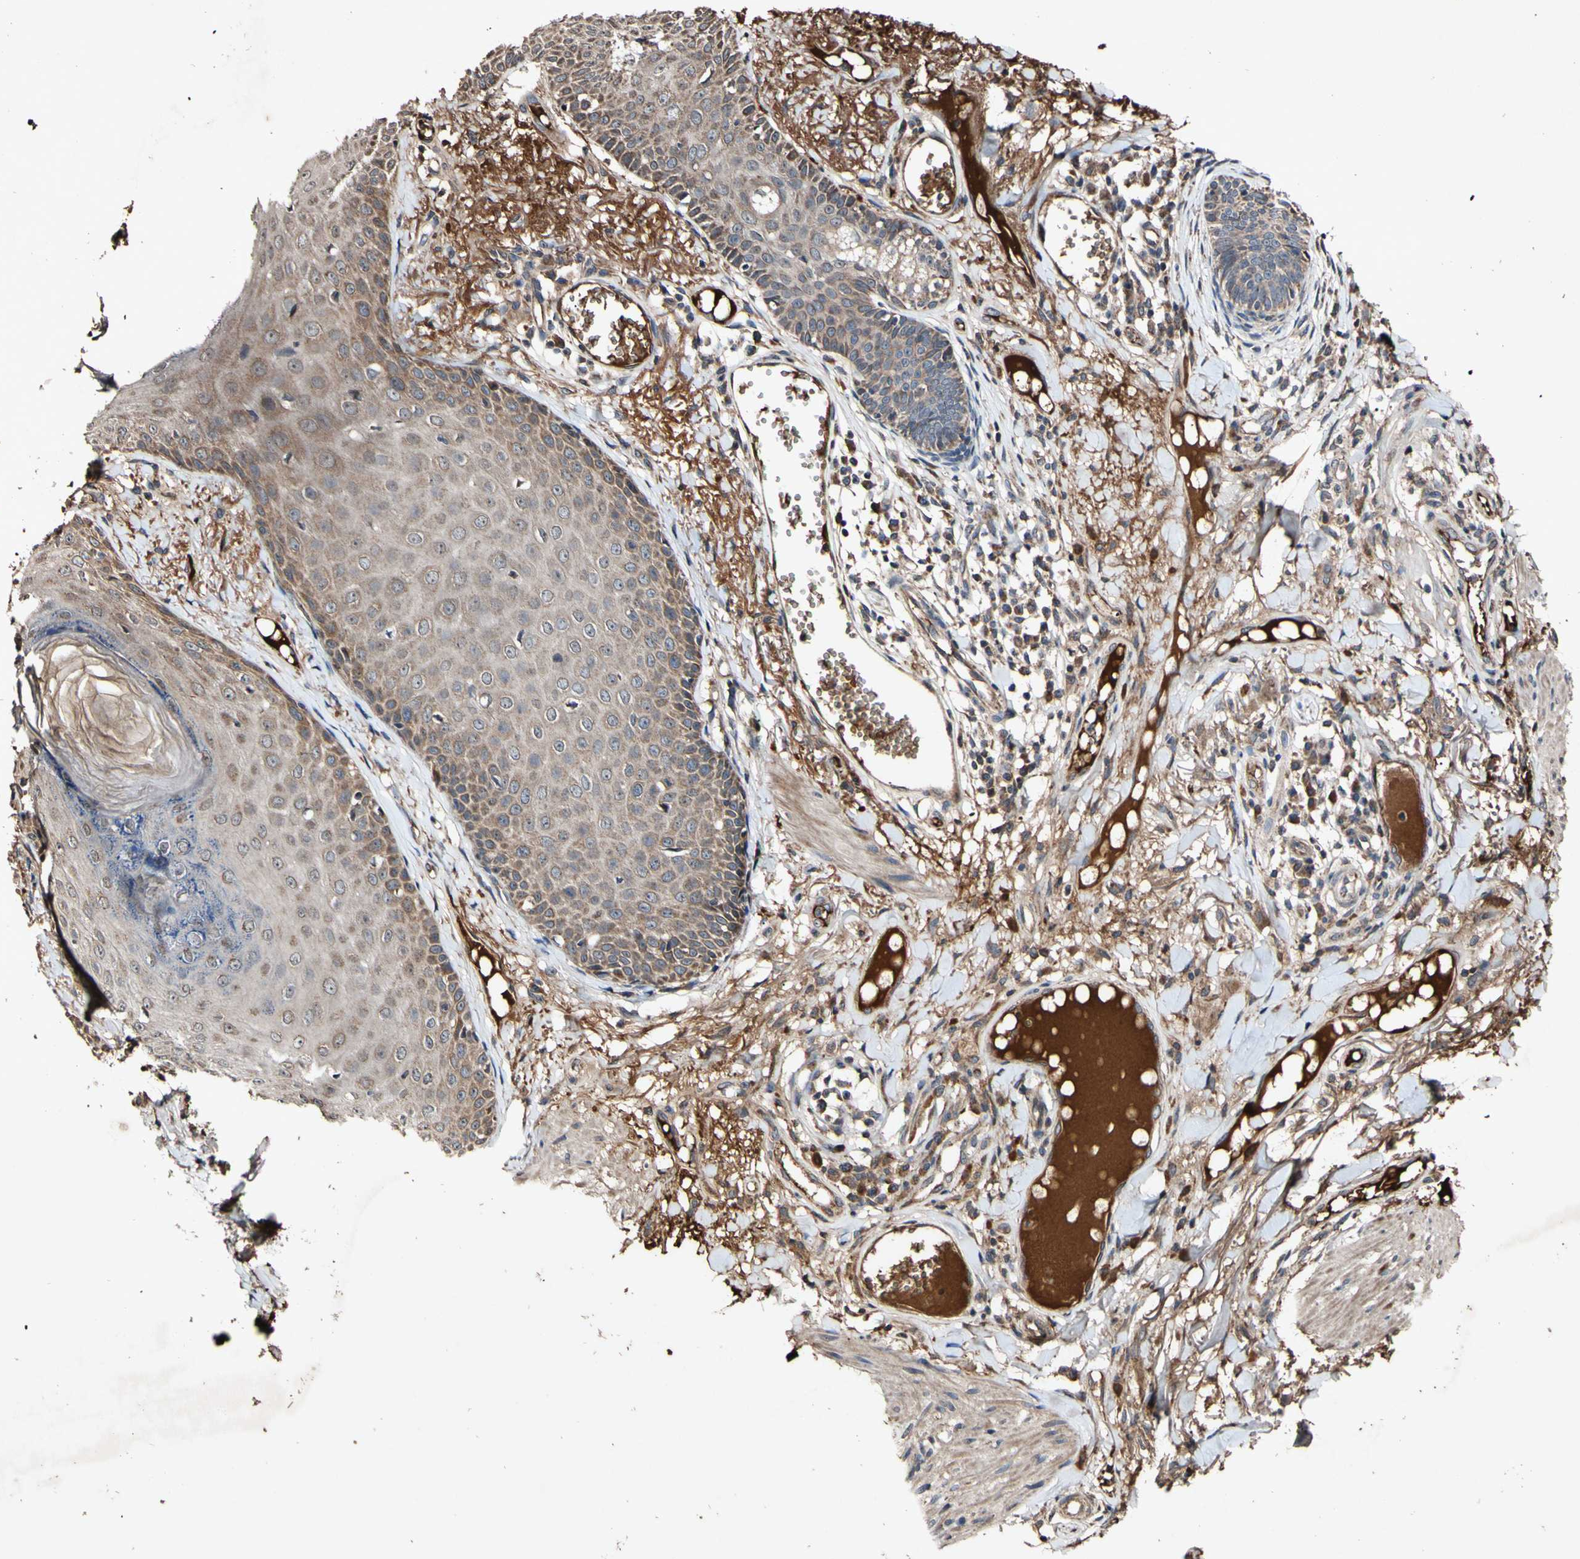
{"staining": {"intensity": "moderate", "quantity": ">75%", "location": "cytoplasmic/membranous"}, "tissue": "skin cancer", "cell_type": "Tumor cells", "image_type": "cancer", "snomed": [{"axis": "morphology", "description": "Normal tissue, NOS"}, {"axis": "morphology", "description": "Basal cell carcinoma"}, {"axis": "topography", "description": "Skin"}], "caption": "Skin cancer stained for a protein reveals moderate cytoplasmic/membranous positivity in tumor cells.", "gene": "PLAT", "patient": {"sex": "male", "age": 52}}